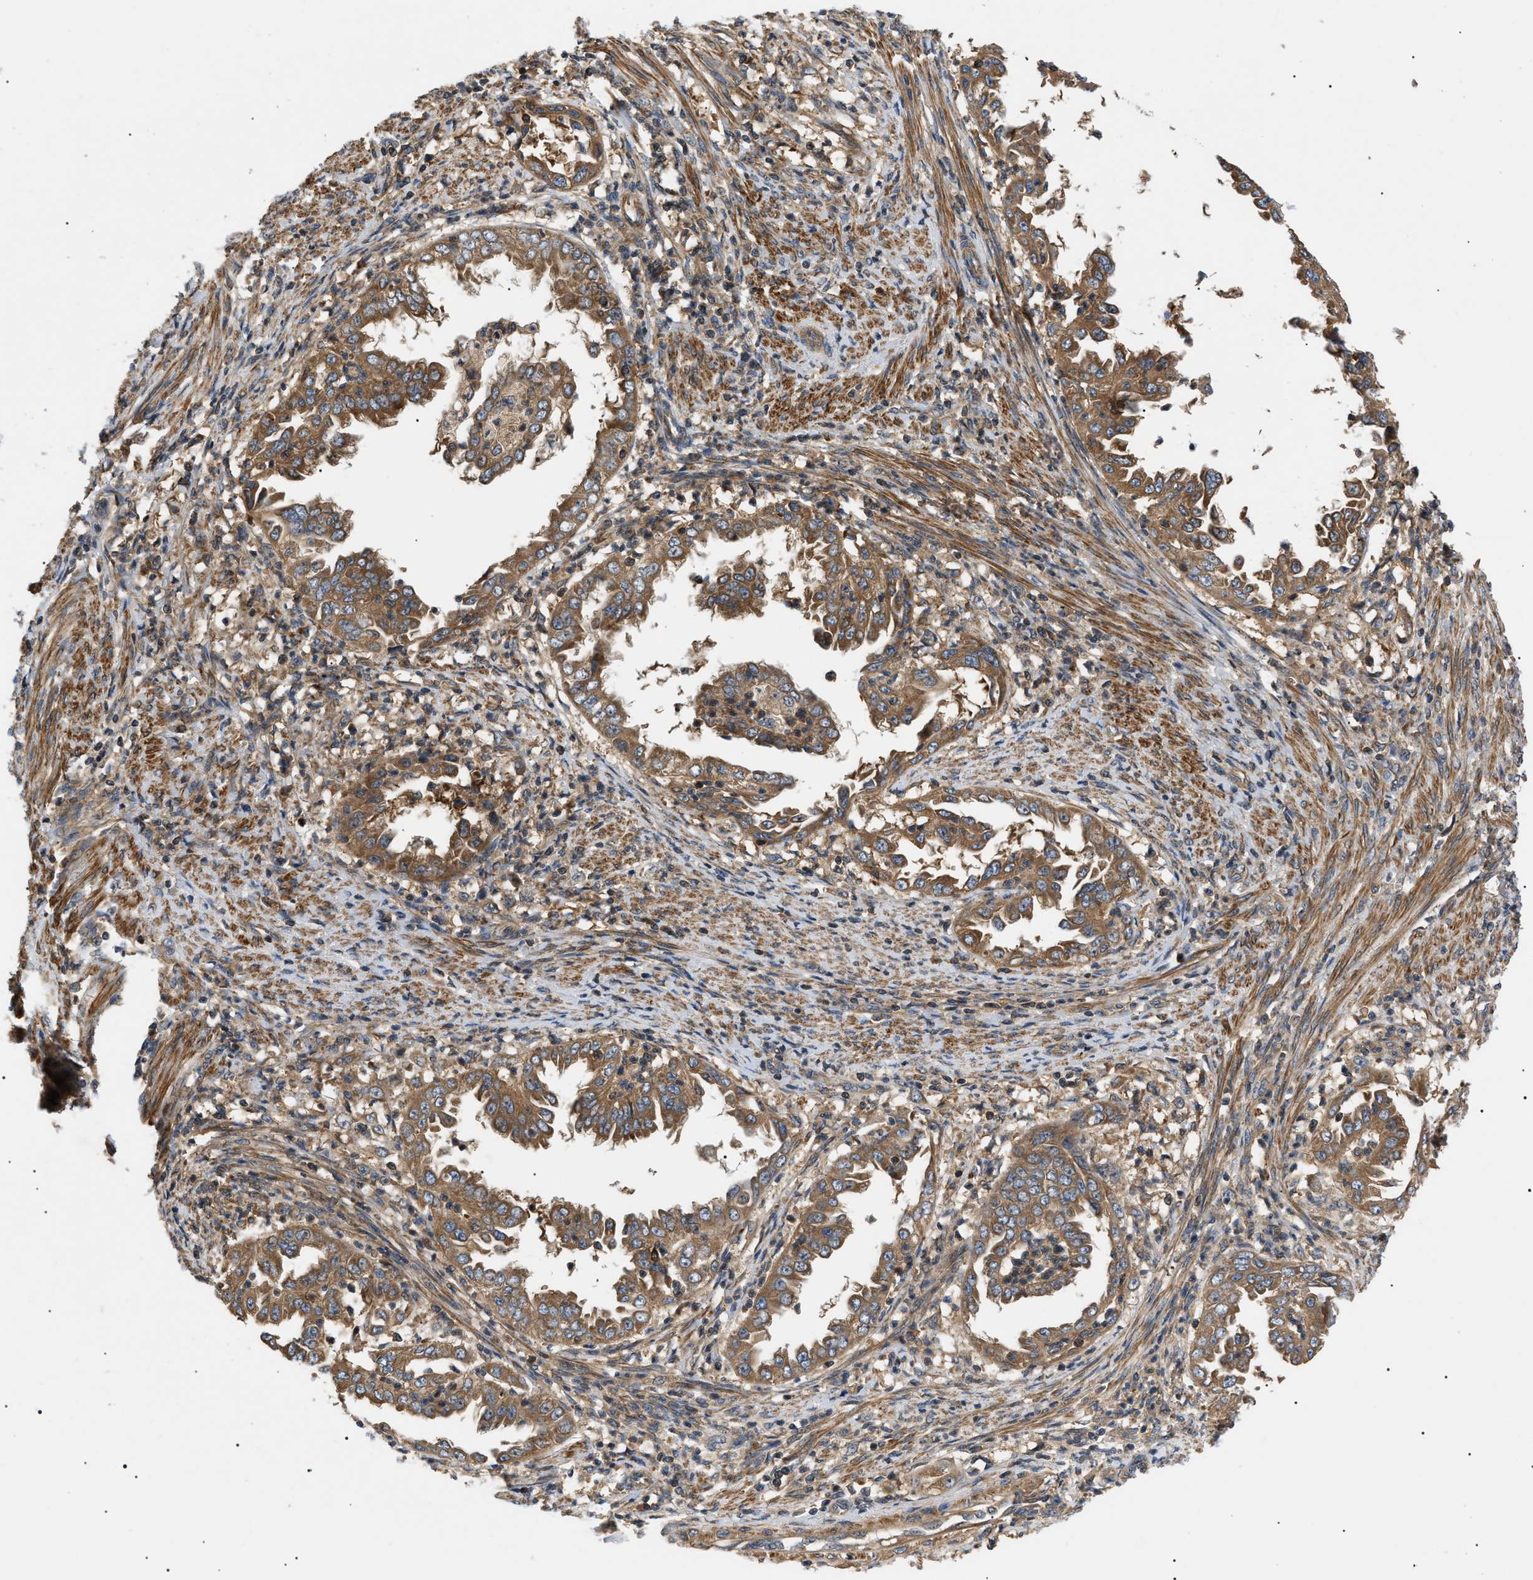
{"staining": {"intensity": "moderate", "quantity": ">75%", "location": "cytoplasmic/membranous"}, "tissue": "endometrial cancer", "cell_type": "Tumor cells", "image_type": "cancer", "snomed": [{"axis": "morphology", "description": "Adenocarcinoma, NOS"}, {"axis": "topography", "description": "Endometrium"}], "caption": "Protein analysis of endometrial cancer tissue exhibits moderate cytoplasmic/membranous staining in approximately >75% of tumor cells.", "gene": "PPM1B", "patient": {"sex": "female", "age": 85}}